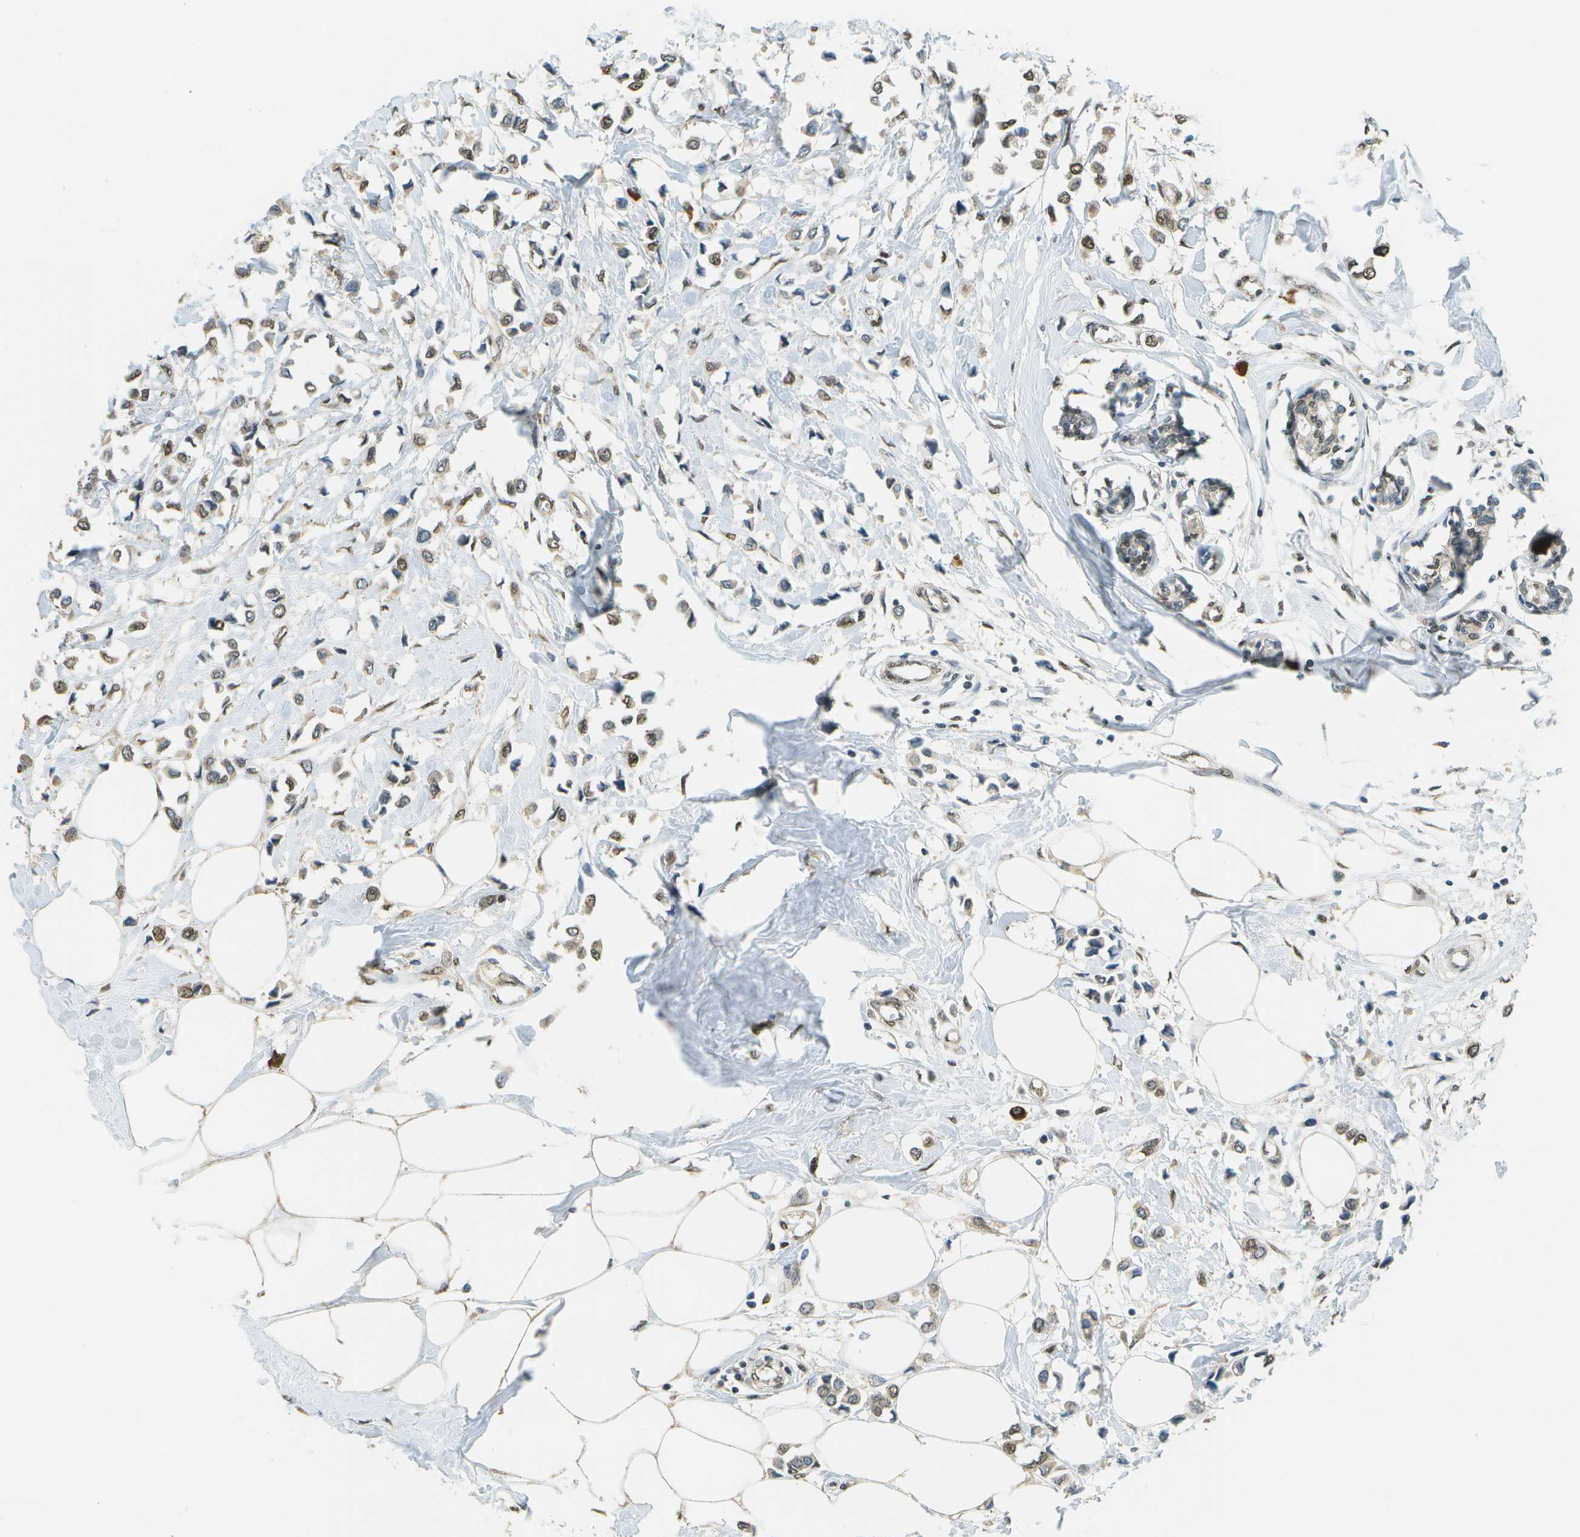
{"staining": {"intensity": "weak", "quantity": "25%-75%", "location": "cytoplasmic/membranous,nuclear"}, "tissue": "breast cancer", "cell_type": "Tumor cells", "image_type": "cancer", "snomed": [{"axis": "morphology", "description": "Lobular carcinoma"}, {"axis": "topography", "description": "Breast"}], "caption": "A low amount of weak cytoplasmic/membranous and nuclear positivity is present in about 25%-75% of tumor cells in breast lobular carcinoma tissue. (DAB = brown stain, brightfield microscopy at high magnification).", "gene": "ABL2", "patient": {"sex": "female", "age": 51}}